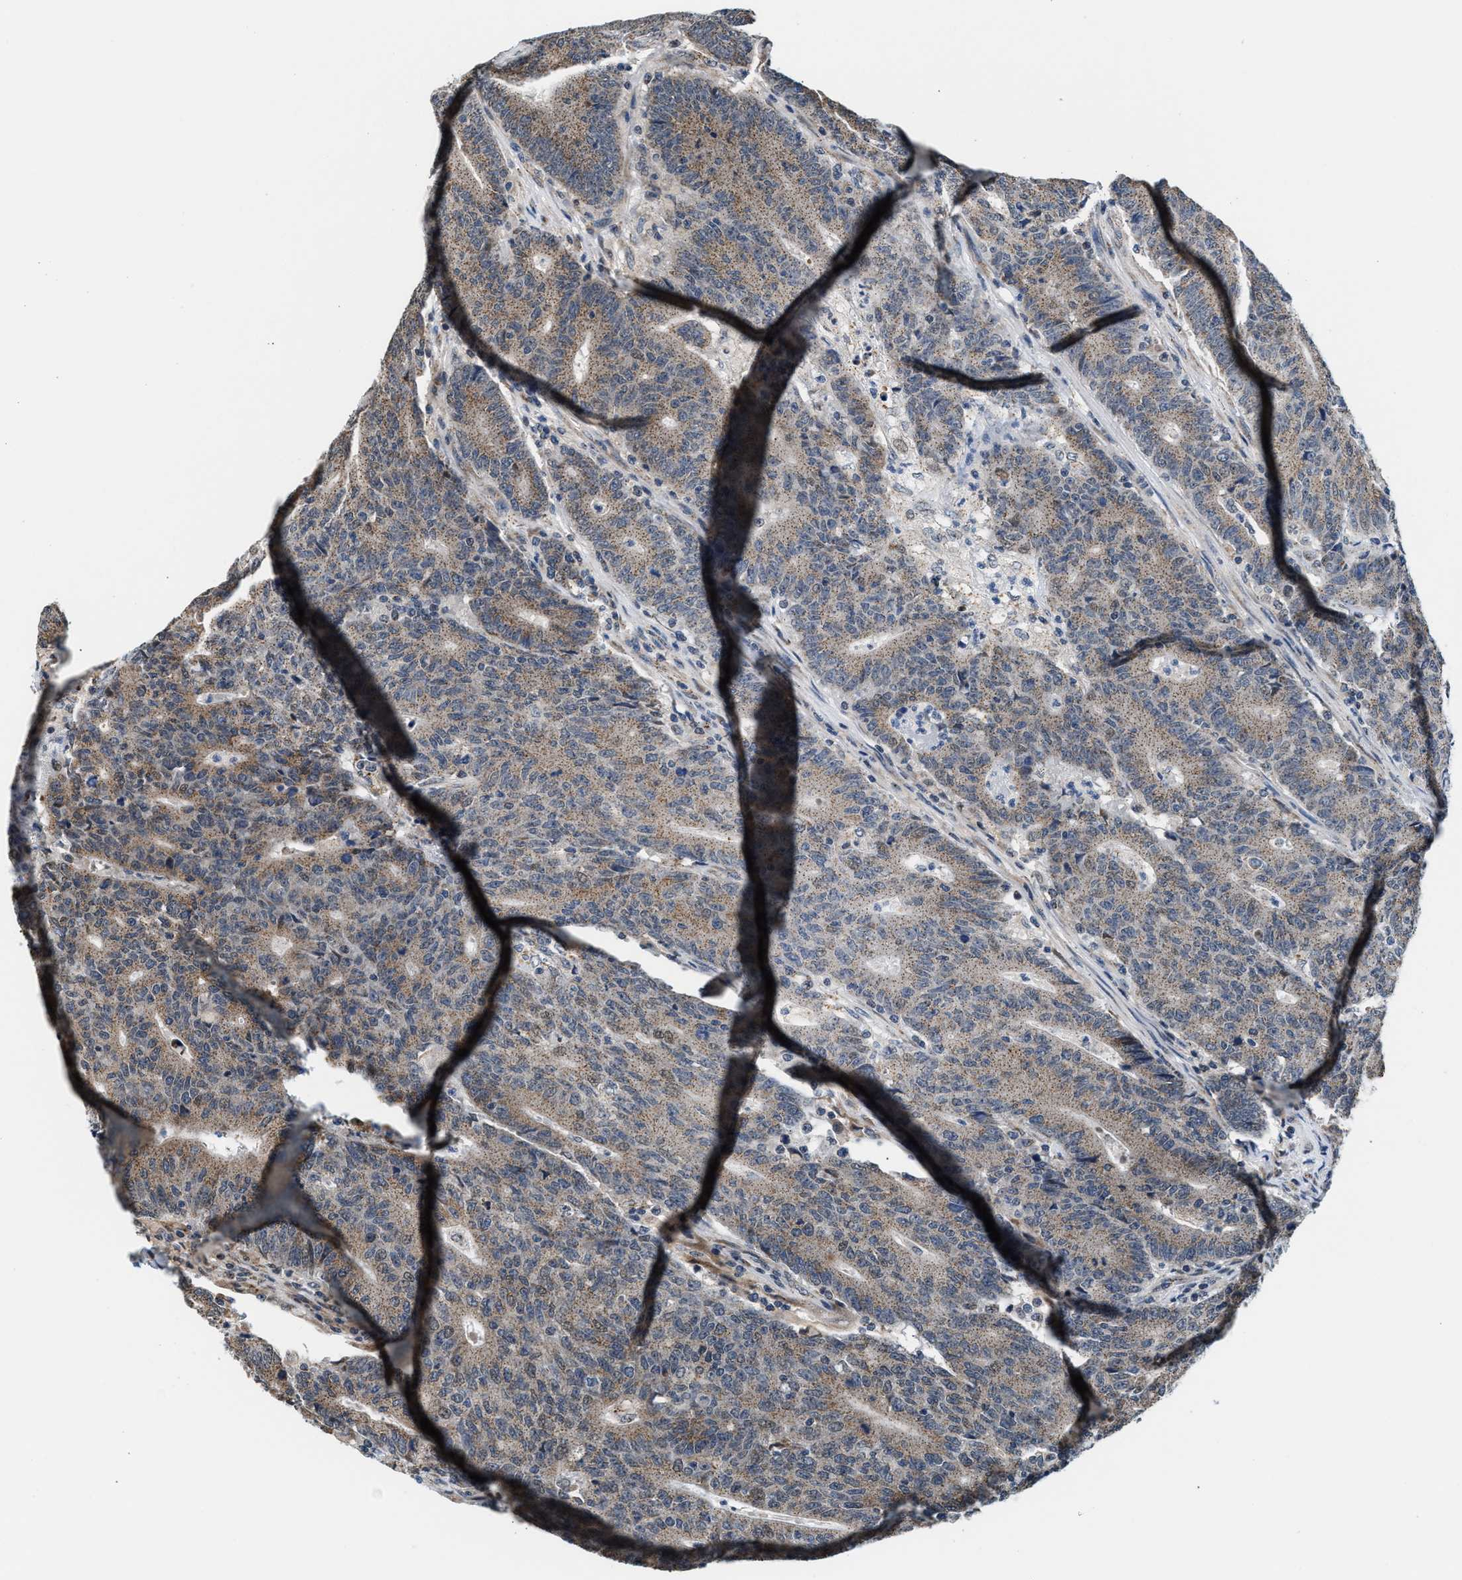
{"staining": {"intensity": "moderate", "quantity": ">75%", "location": "cytoplasmic/membranous"}, "tissue": "colorectal cancer", "cell_type": "Tumor cells", "image_type": "cancer", "snomed": [{"axis": "morphology", "description": "Normal tissue, NOS"}, {"axis": "morphology", "description": "Adenocarcinoma, NOS"}, {"axis": "topography", "description": "Colon"}], "caption": "Colorectal cancer was stained to show a protein in brown. There is medium levels of moderate cytoplasmic/membranous staining in about >75% of tumor cells.", "gene": "KCNMB2", "patient": {"sex": "female", "age": 75}}